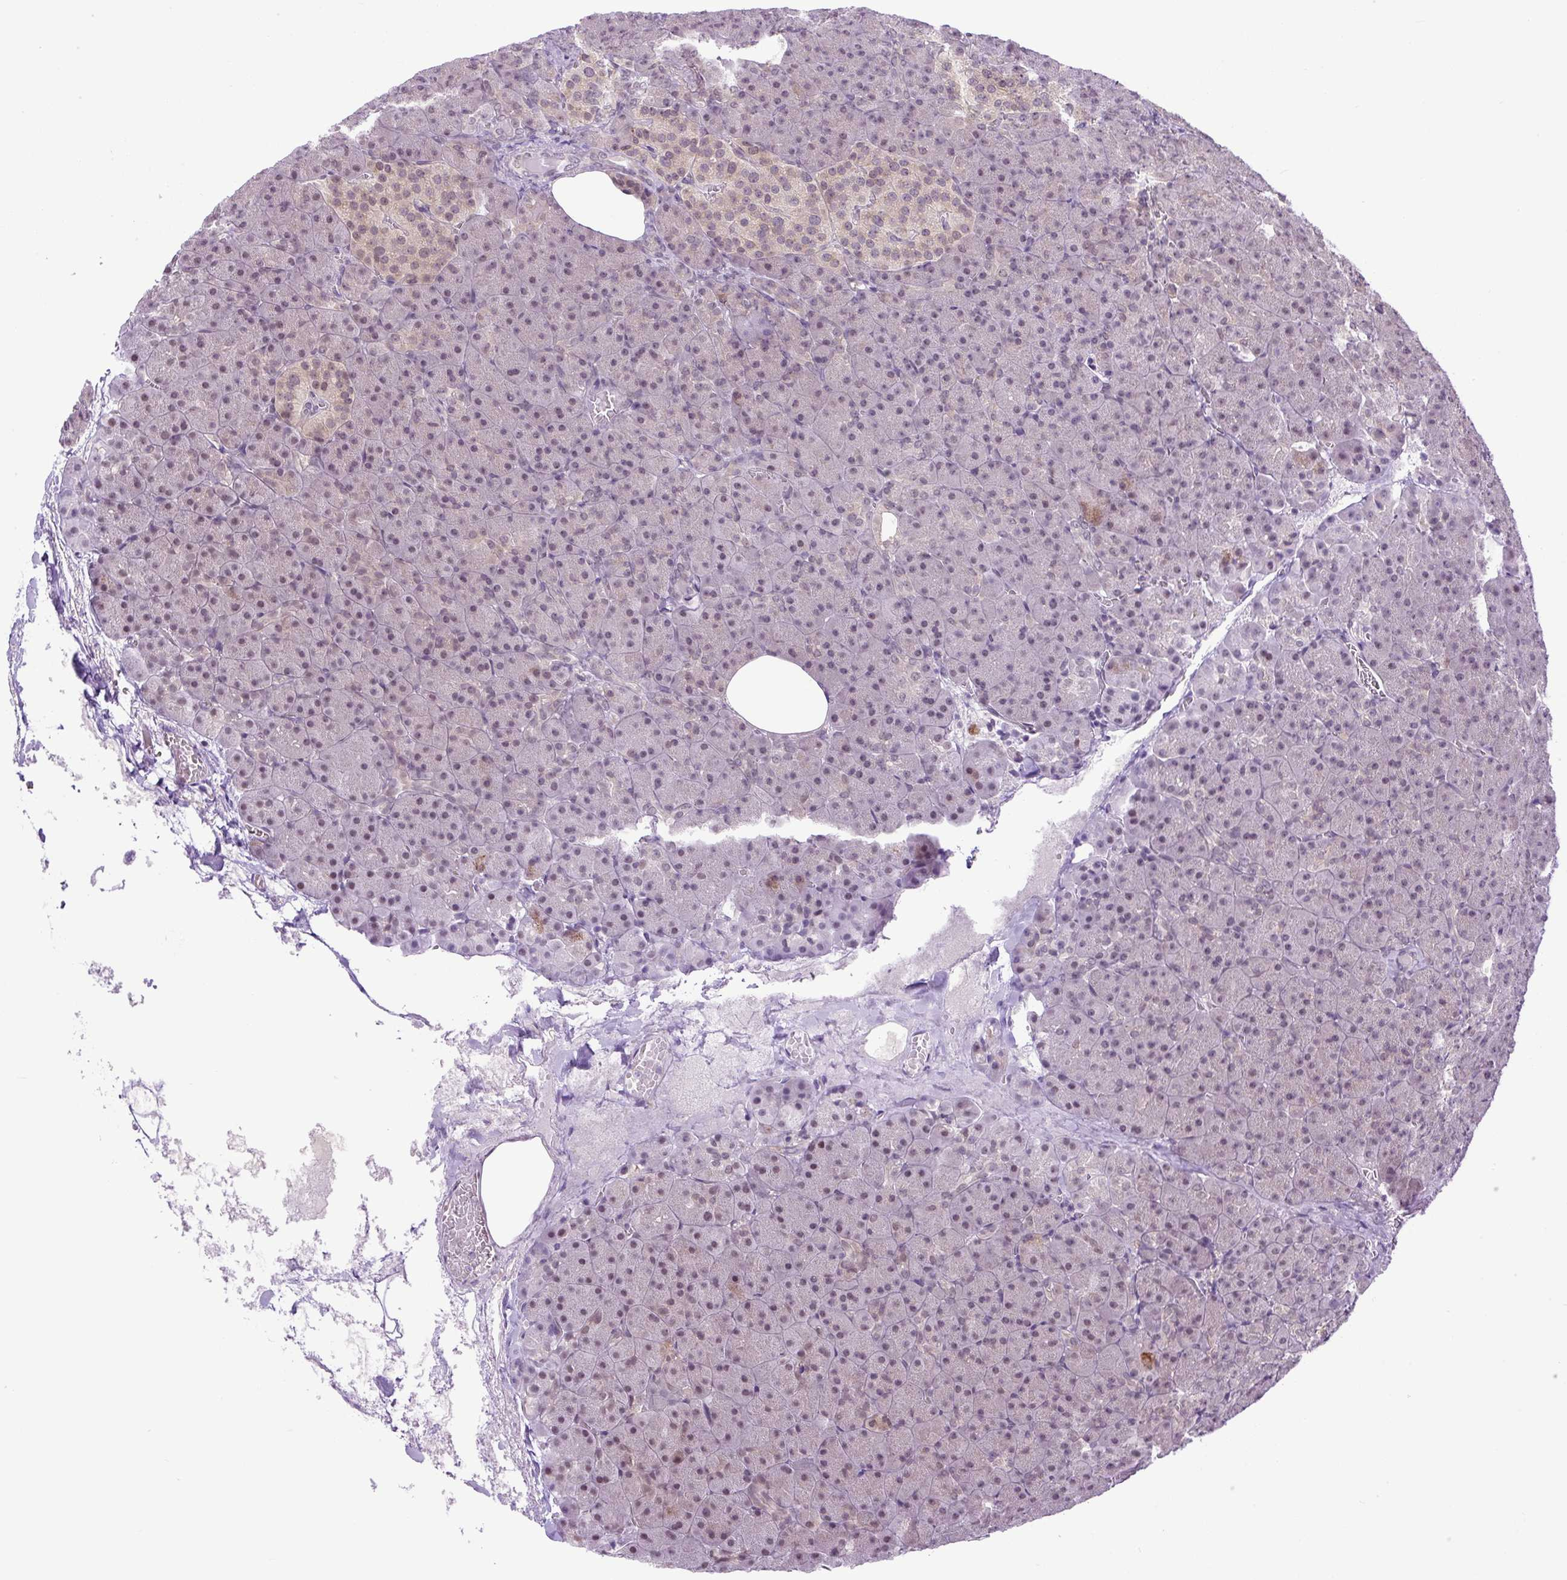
{"staining": {"intensity": "weak", "quantity": "25%-75%", "location": "nuclear"}, "tissue": "pancreas", "cell_type": "Exocrine glandular cells", "image_type": "normal", "snomed": [{"axis": "morphology", "description": "Normal tissue, NOS"}, {"axis": "topography", "description": "Pancreas"}], "caption": "Immunohistochemistry (IHC) image of unremarkable human pancreas stained for a protein (brown), which displays low levels of weak nuclear positivity in approximately 25%-75% of exocrine glandular cells.", "gene": "SGTA", "patient": {"sex": "female", "age": 74}}